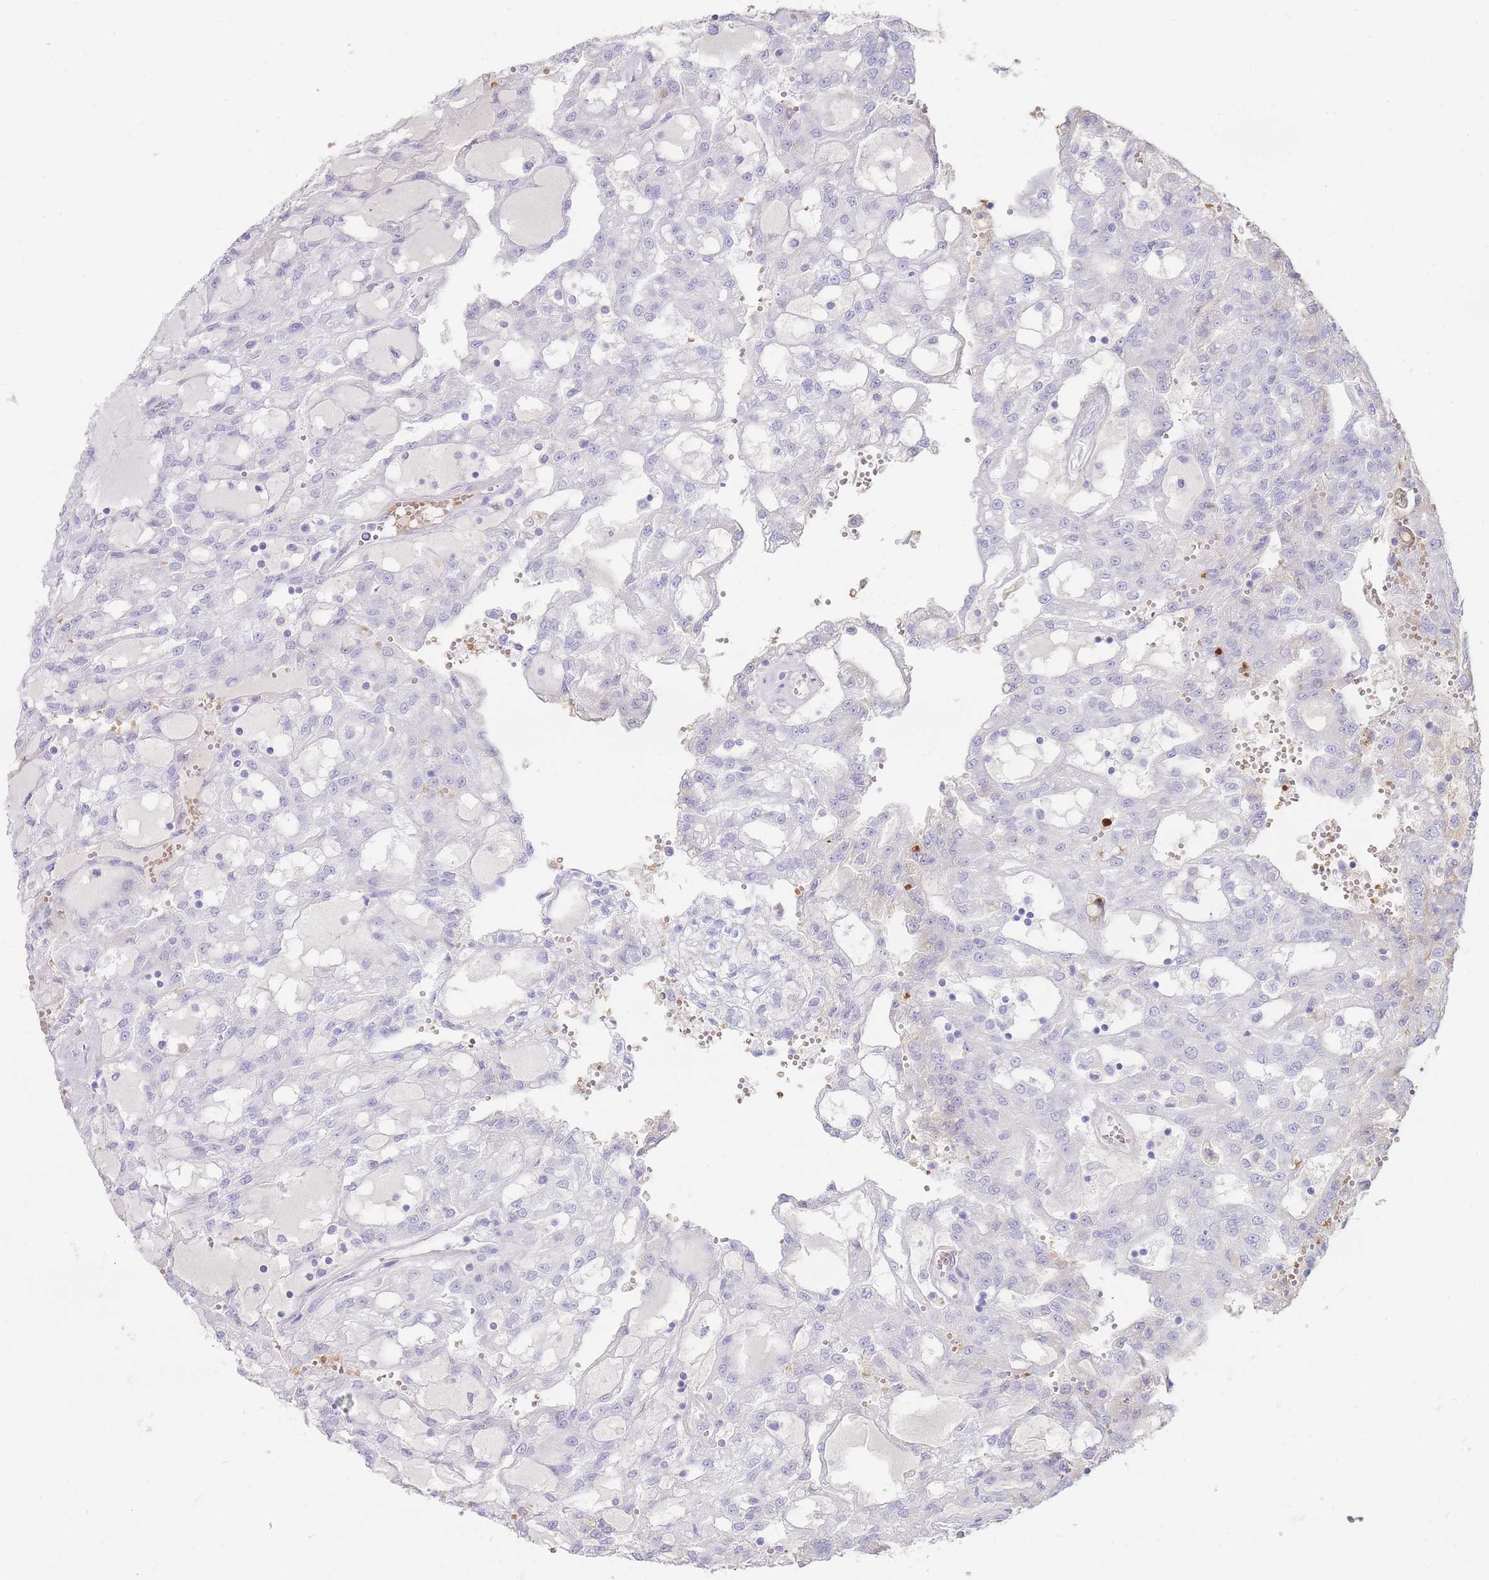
{"staining": {"intensity": "negative", "quantity": "none", "location": "none"}, "tissue": "renal cancer", "cell_type": "Tumor cells", "image_type": "cancer", "snomed": [{"axis": "morphology", "description": "Adenocarcinoma, NOS"}, {"axis": "topography", "description": "Kidney"}], "caption": "This is a photomicrograph of IHC staining of renal adenocarcinoma, which shows no expression in tumor cells.", "gene": "HBG2", "patient": {"sex": "male", "age": 63}}